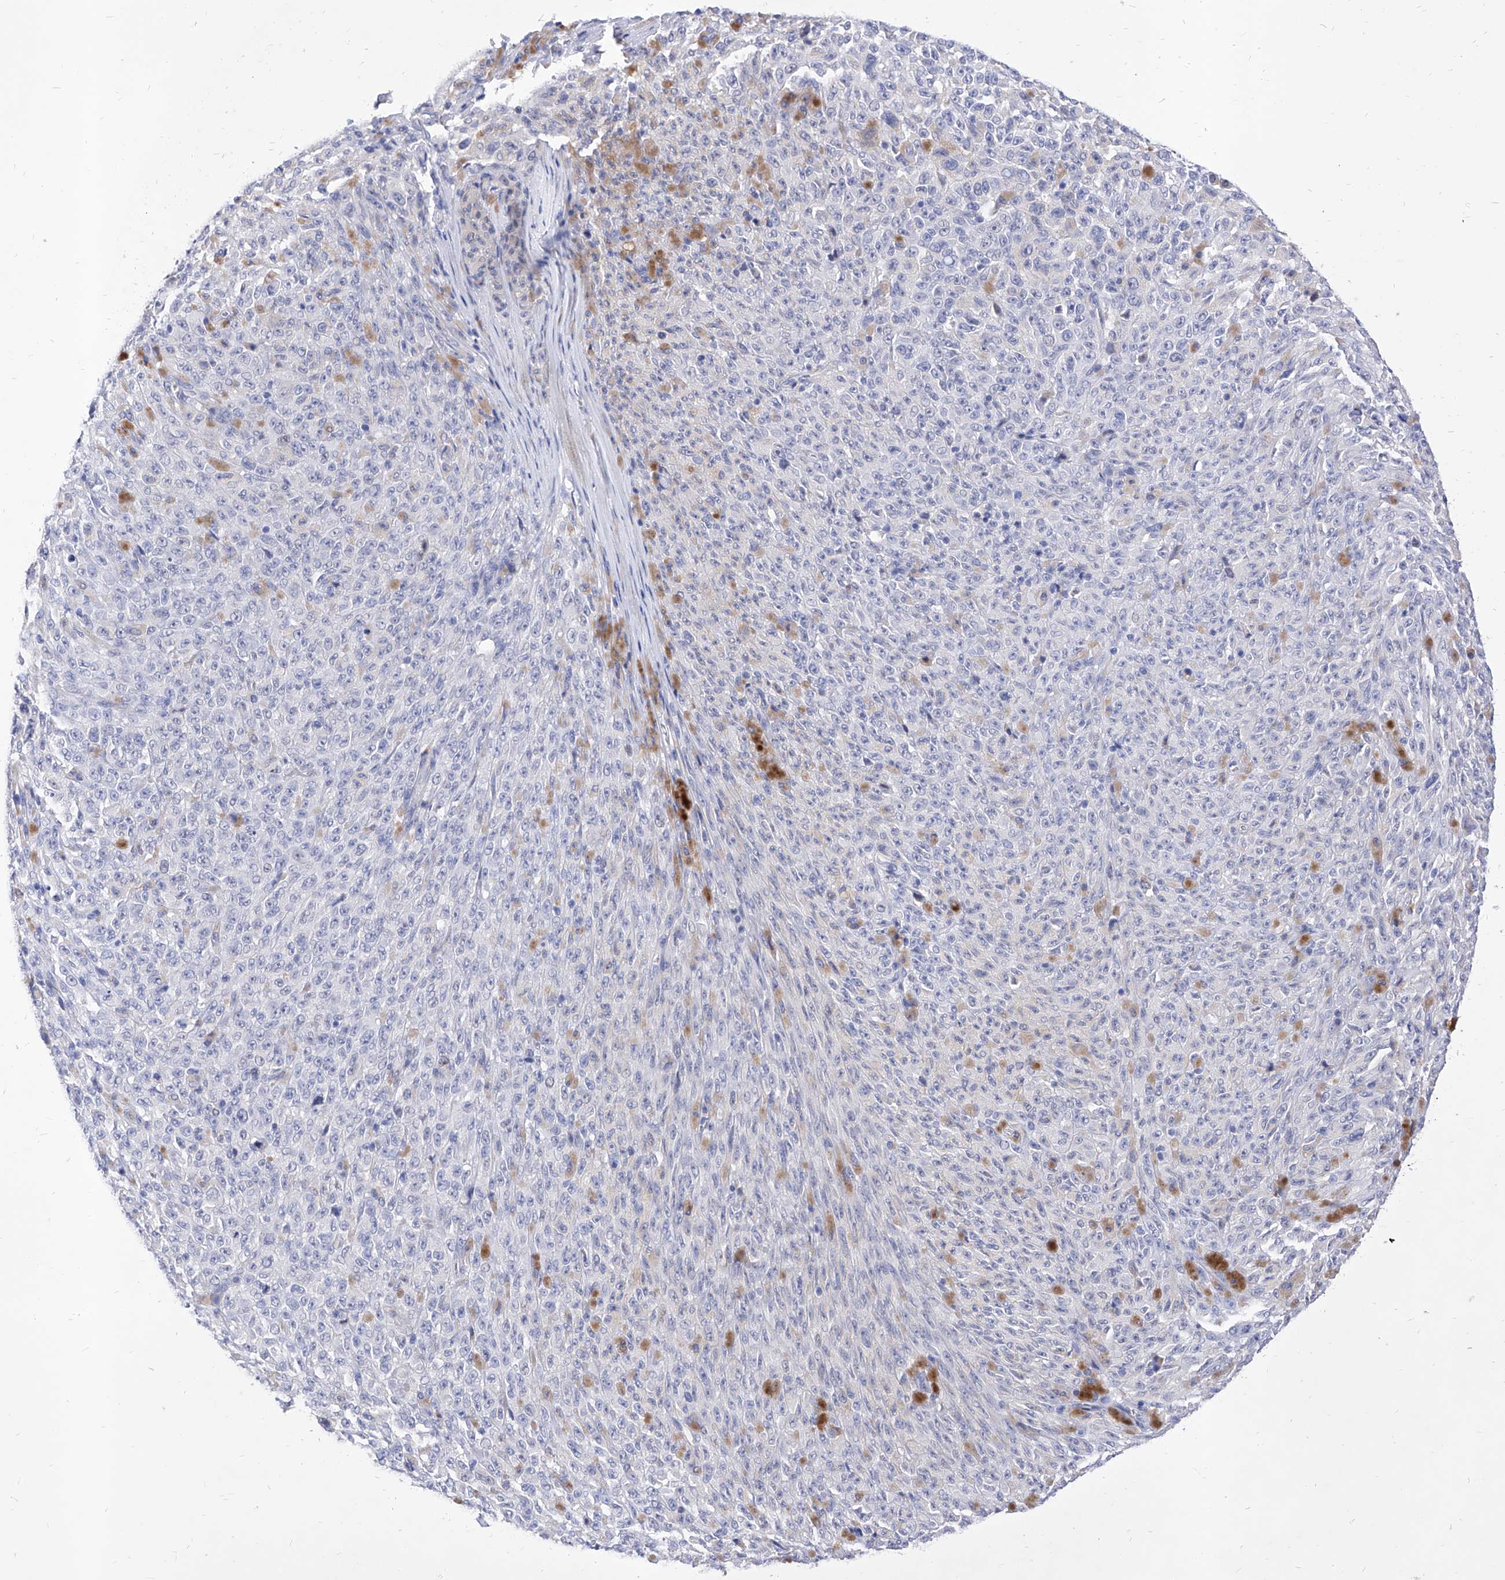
{"staining": {"intensity": "negative", "quantity": "none", "location": "none"}, "tissue": "melanoma", "cell_type": "Tumor cells", "image_type": "cancer", "snomed": [{"axis": "morphology", "description": "Malignant melanoma, NOS"}, {"axis": "topography", "description": "Skin"}], "caption": "The photomicrograph shows no staining of tumor cells in malignant melanoma. The staining was performed using DAB to visualize the protein expression in brown, while the nuclei were stained in blue with hematoxylin (Magnification: 20x).", "gene": "VAX1", "patient": {"sex": "female", "age": 82}}